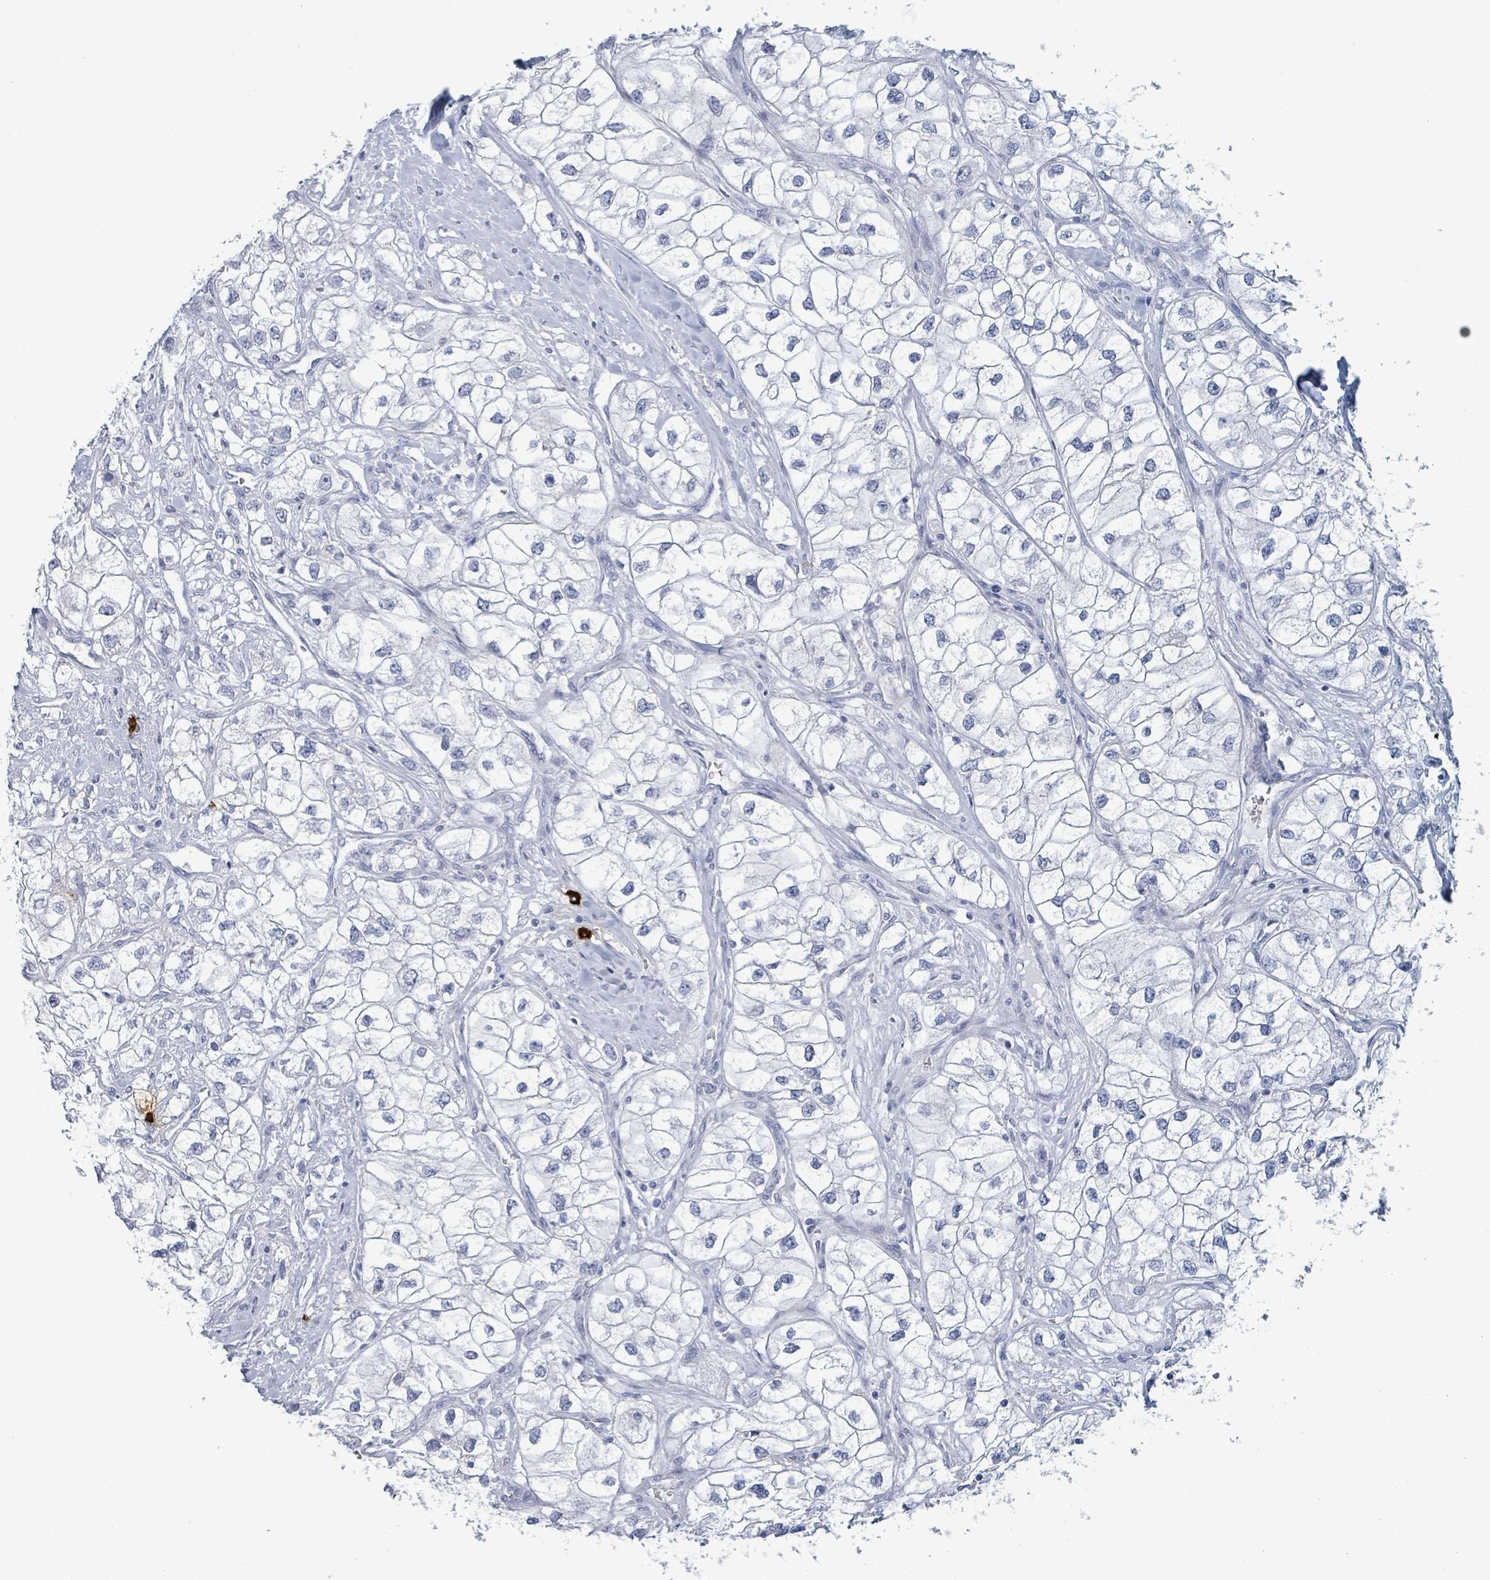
{"staining": {"intensity": "negative", "quantity": "none", "location": "none"}, "tissue": "renal cancer", "cell_type": "Tumor cells", "image_type": "cancer", "snomed": [{"axis": "morphology", "description": "Adenocarcinoma, NOS"}, {"axis": "topography", "description": "Kidney"}], "caption": "Photomicrograph shows no protein expression in tumor cells of renal cancer (adenocarcinoma) tissue.", "gene": "VPS13D", "patient": {"sex": "male", "age": 59}}